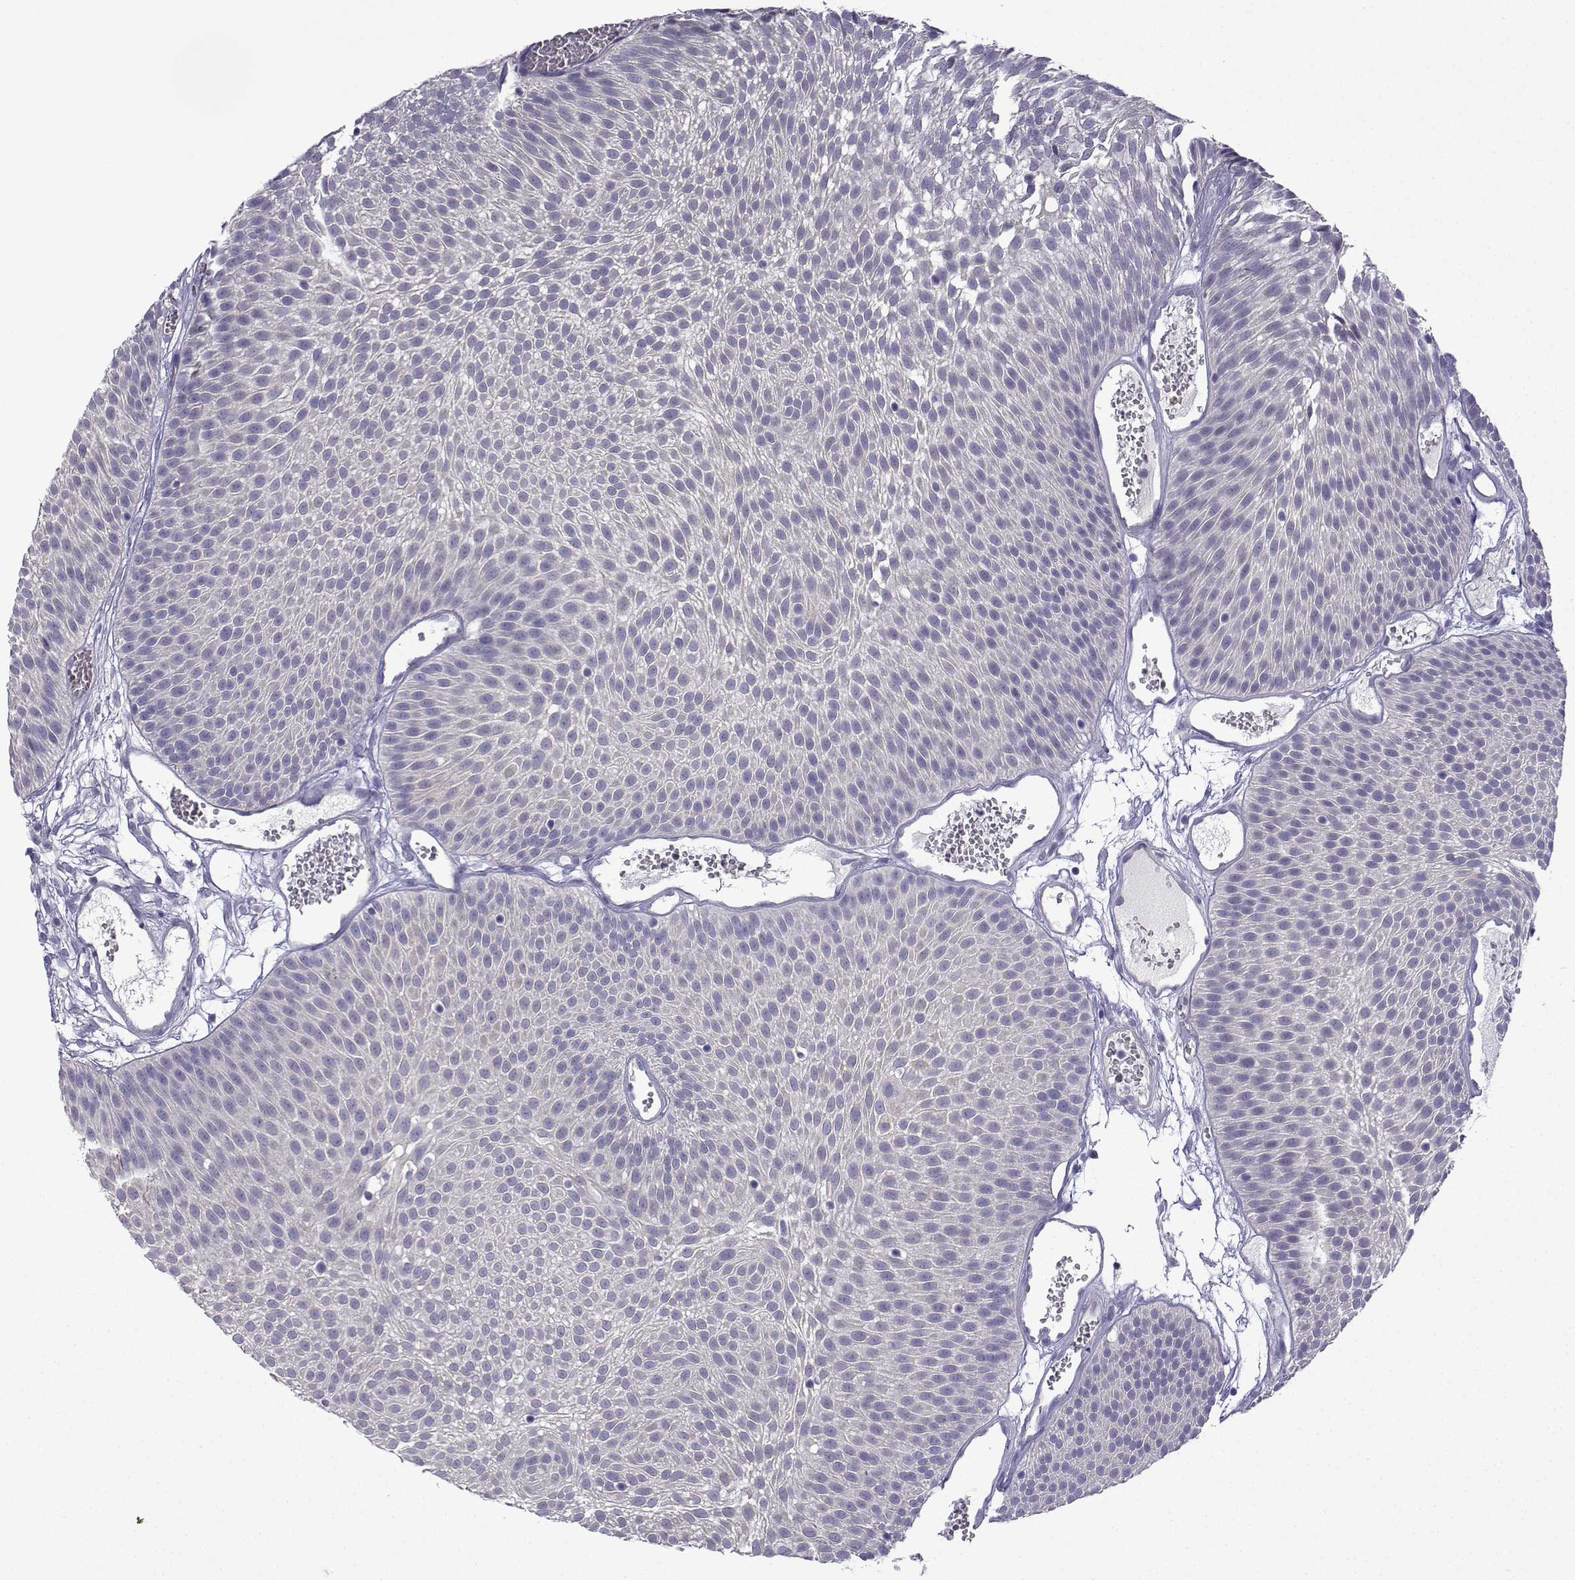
{"staining": {"intensity": "negative", "quantity": "none", "location": "none"}, "tissue": "urothelial cancer", "cell_type": "Tumor cells", "image_type": "cancer", "snomed": [{"axis": "morphology", "description": "Urothelial carcinoma, Low grade"}, {"axis": "topography", "description": "Urinary bladder"}], "caption": "High magnification brightfield microscopy of low-grade urothelial carcinoma stained with DAB (brown) and counterstained with hematoxylin (blue): tumor cells show no significant staining.", "gene": "SPACA7", "patient": {"sex": "male", "age": 52}}